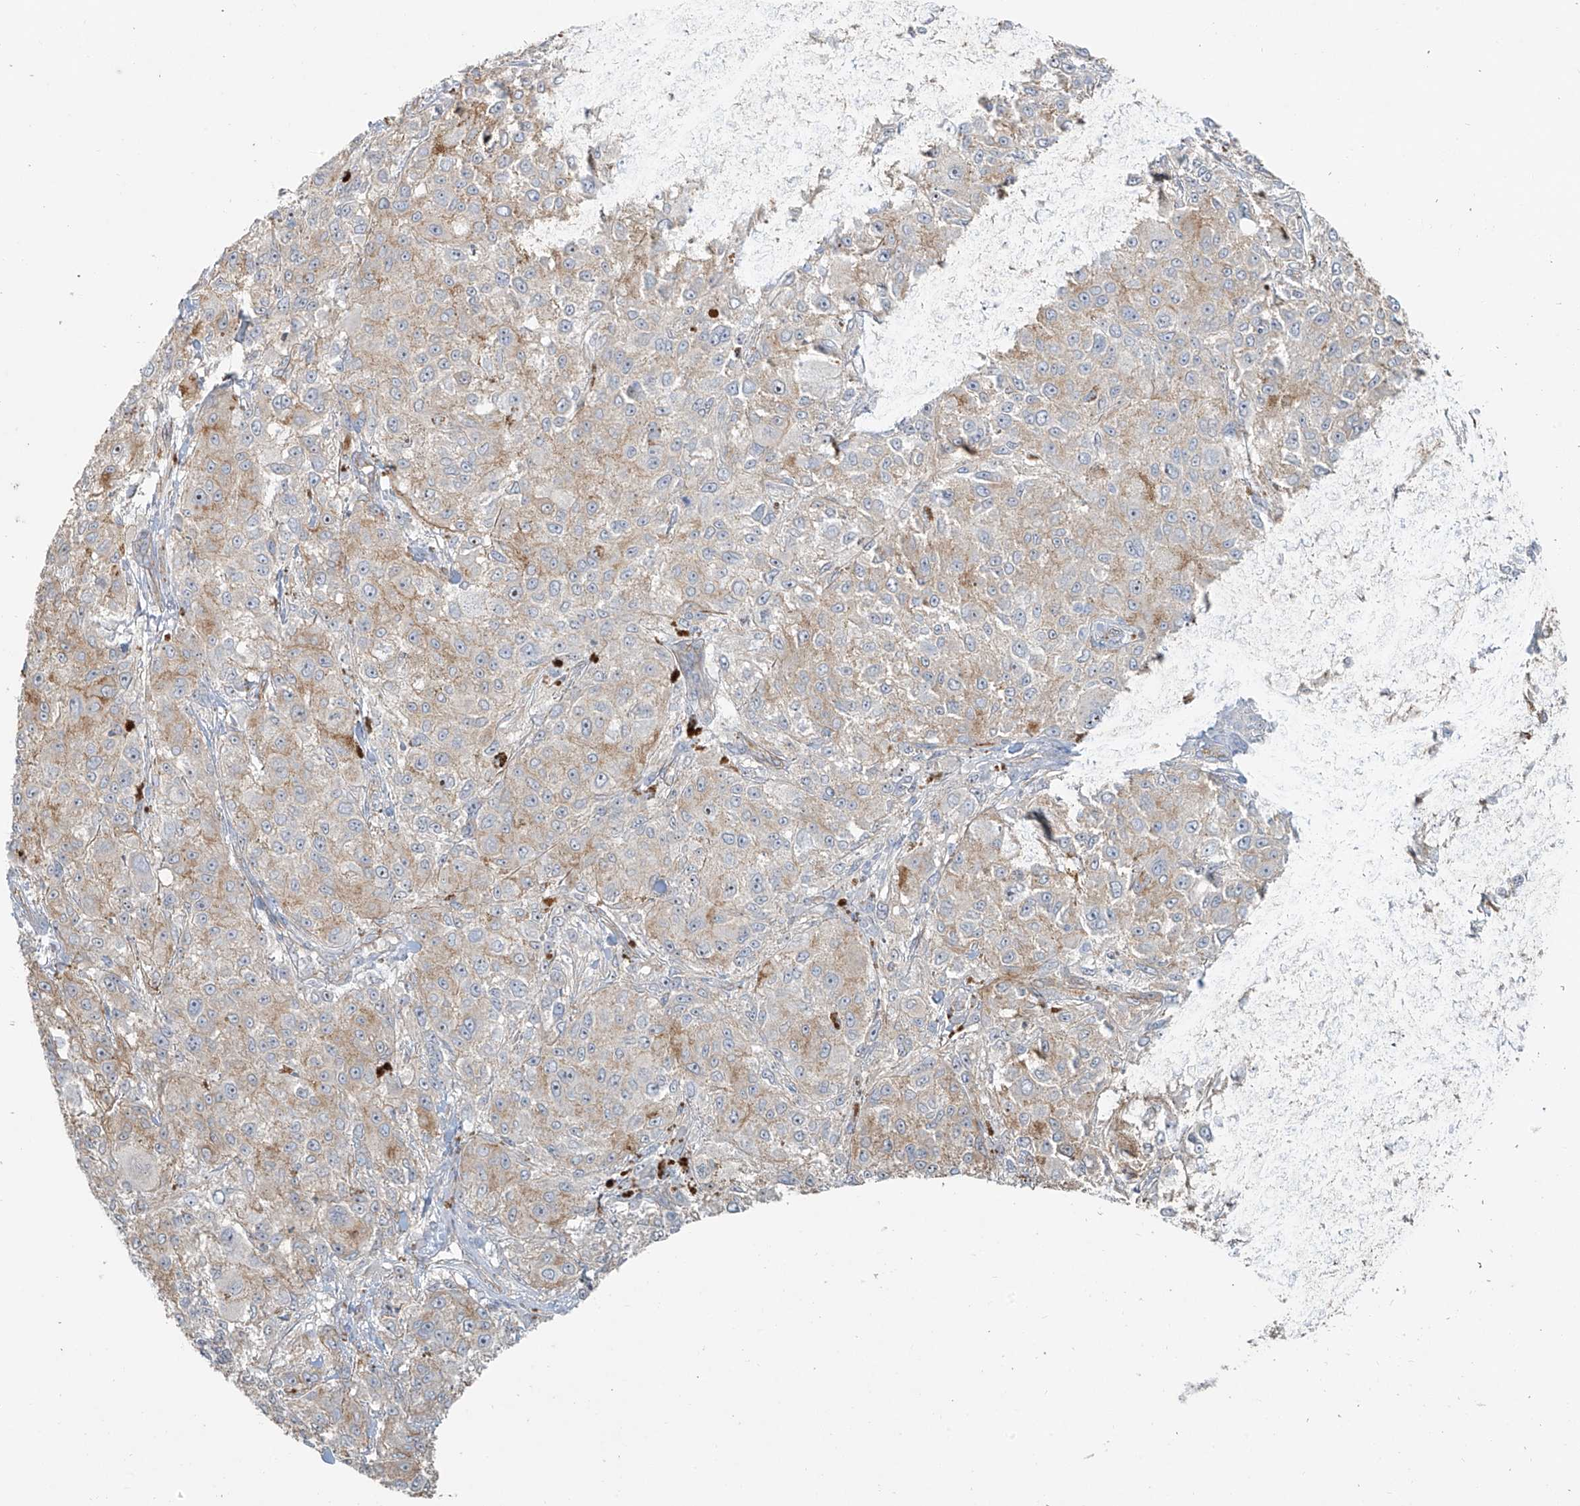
{"staining": {"intensity": "negative", "quantity": "none", "location": "none"}, "tissue": "melanoma", "cell_type": "Tumor cells", "image_type": "cancer", "snomed": [{"axis": "morphology", "description": "Necrosis, NOS"}, {"axis": "morphology", "description": "Malignant melanoma, NOS"}, {"axis": "topography", "description": "Skin"}], "caption": "DAB immunohistochemical staining of malignant melanoma shows no significant positivity in tumor cells.", "gene": "TUBE1", "patient": {"sex": "female", "age": 87}}